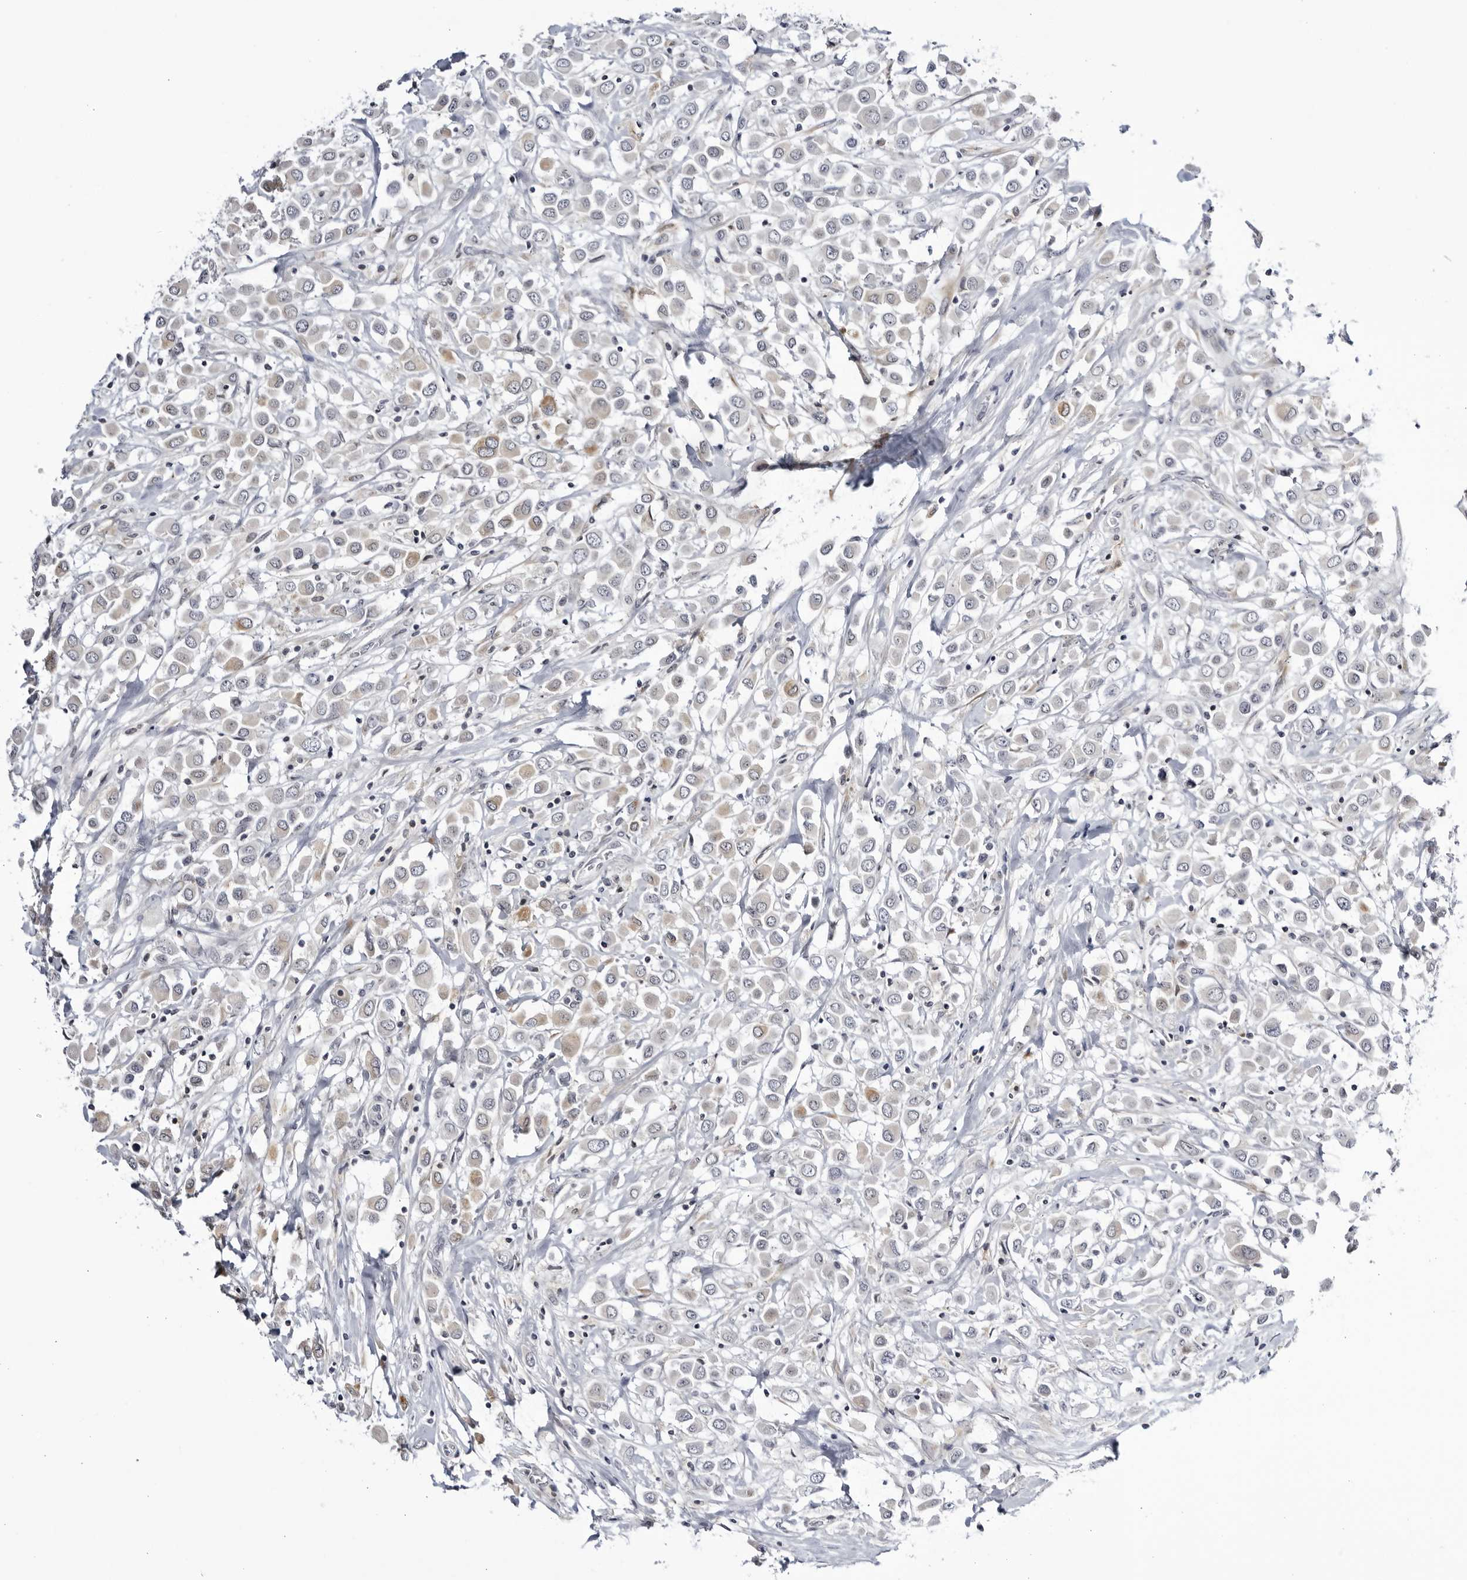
{"staining": {"intensity": "weak", "quantity": "<25%", "location": "cytoplasmic/membranous"}, "tissue": "breast cancer", "cell_type": "Tumor cells", "image_type": "cancer", "snomed": [{"axis": "morphology", "description": "Duct carcinoma"}, {"axis": "topography", "description": "Breast"}], "caption": "DAB (3,3'-diaminobenzidine) immunohistochemical staining of breast cancer shows no significant expression in tumor cells.", "gene": "CNBD1", "patient": {"sex": "female", "age": 61}}